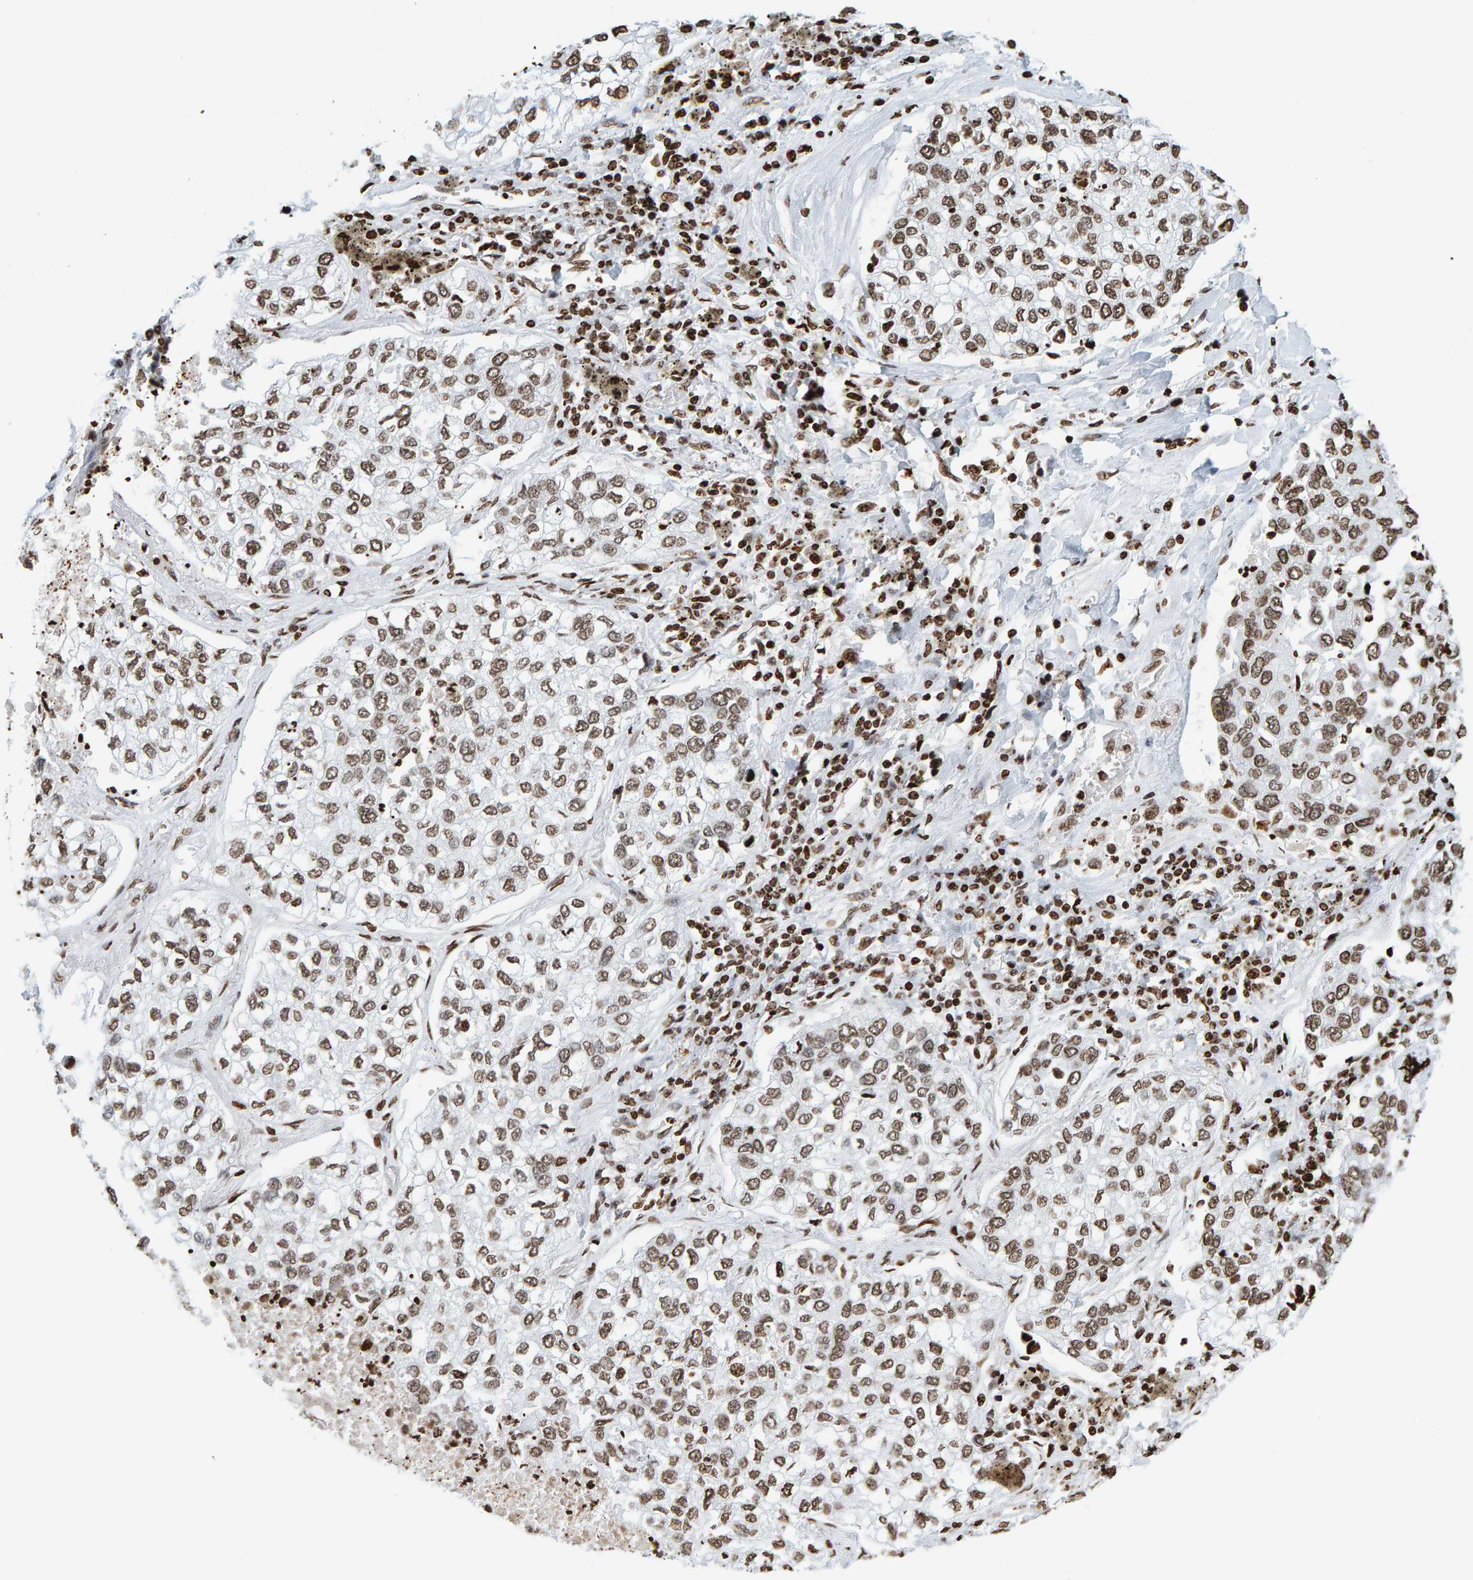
{"staining": {"intensity": "moderate", "quantity": ">75%", "location": "nuclear"}, "tissue": "lung cancer", "cell_type": "Tumor cells", "image_type": "cancer", "snomed": [{"axis": "morphology", "description": "Inflammation, NOS"}, {"axis": "morphology", "description": "Adenocarcinoma, NOS"}, {"axis": "topography", "description": "Lung"}], "caption": "Protein expression analysis of human lung cancer reveals moderate nuclear expression in about >75% of tumor cells.", "gene": "BRF2", "patient": {"sex": "male", "age": 63}}